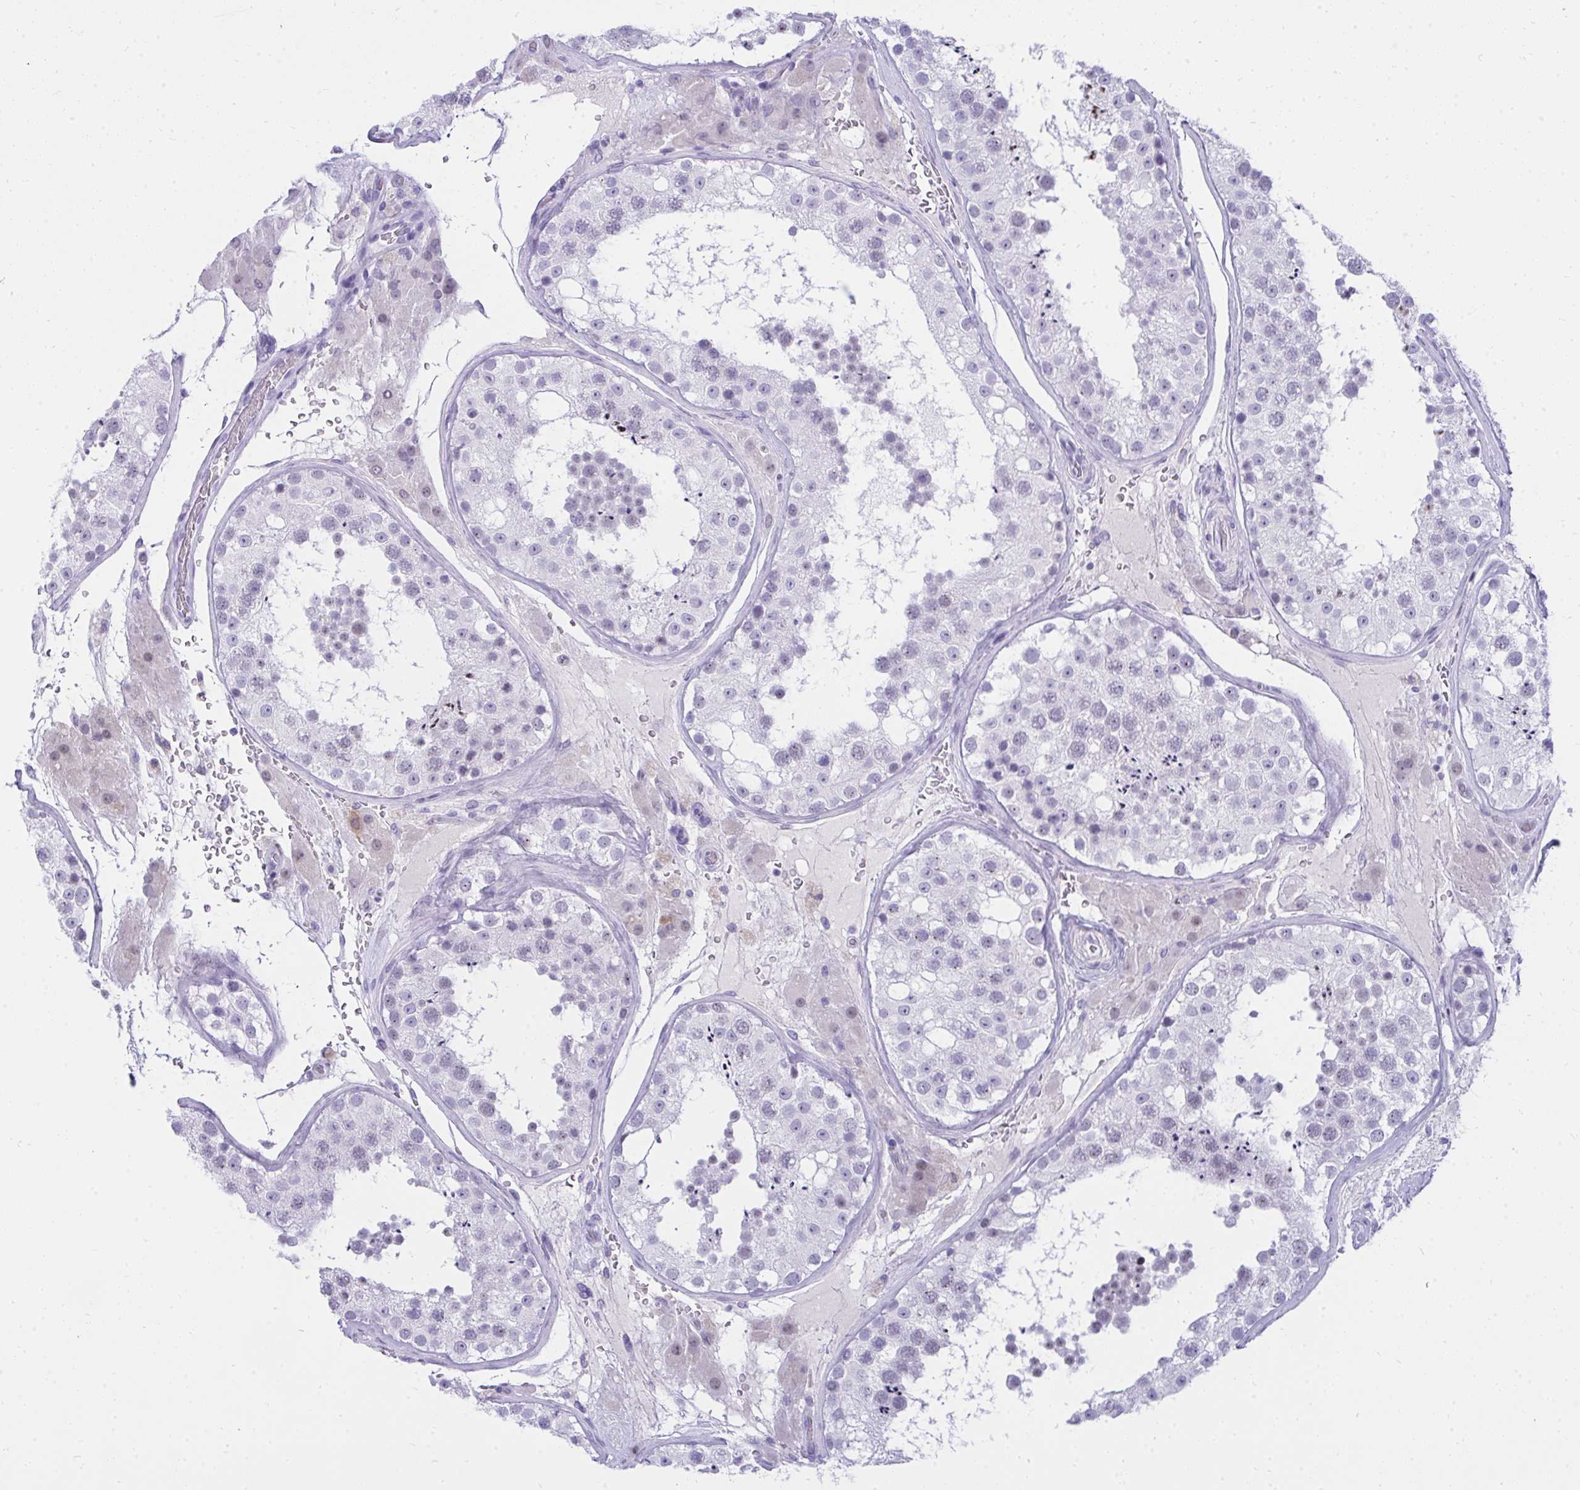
{"staining": {"intensity": "negative", "quantity": "none", "location": "none"}, "tissue": "testis", "cell_type": "Cells in seminiferous ducts", "image_type": "normal", "snomed": [{"axis": "morphology", "description": "Normal tissue, NOS"}, {"axis": "topography", "description": "Testis"}], "caption": "This is an immunohistochemistry histopathology image of benign human testis. There is no expression in cells in seminiferous ducts.", "gene": "OR5F1", "patient": {"sex": "male", "age": 26}}